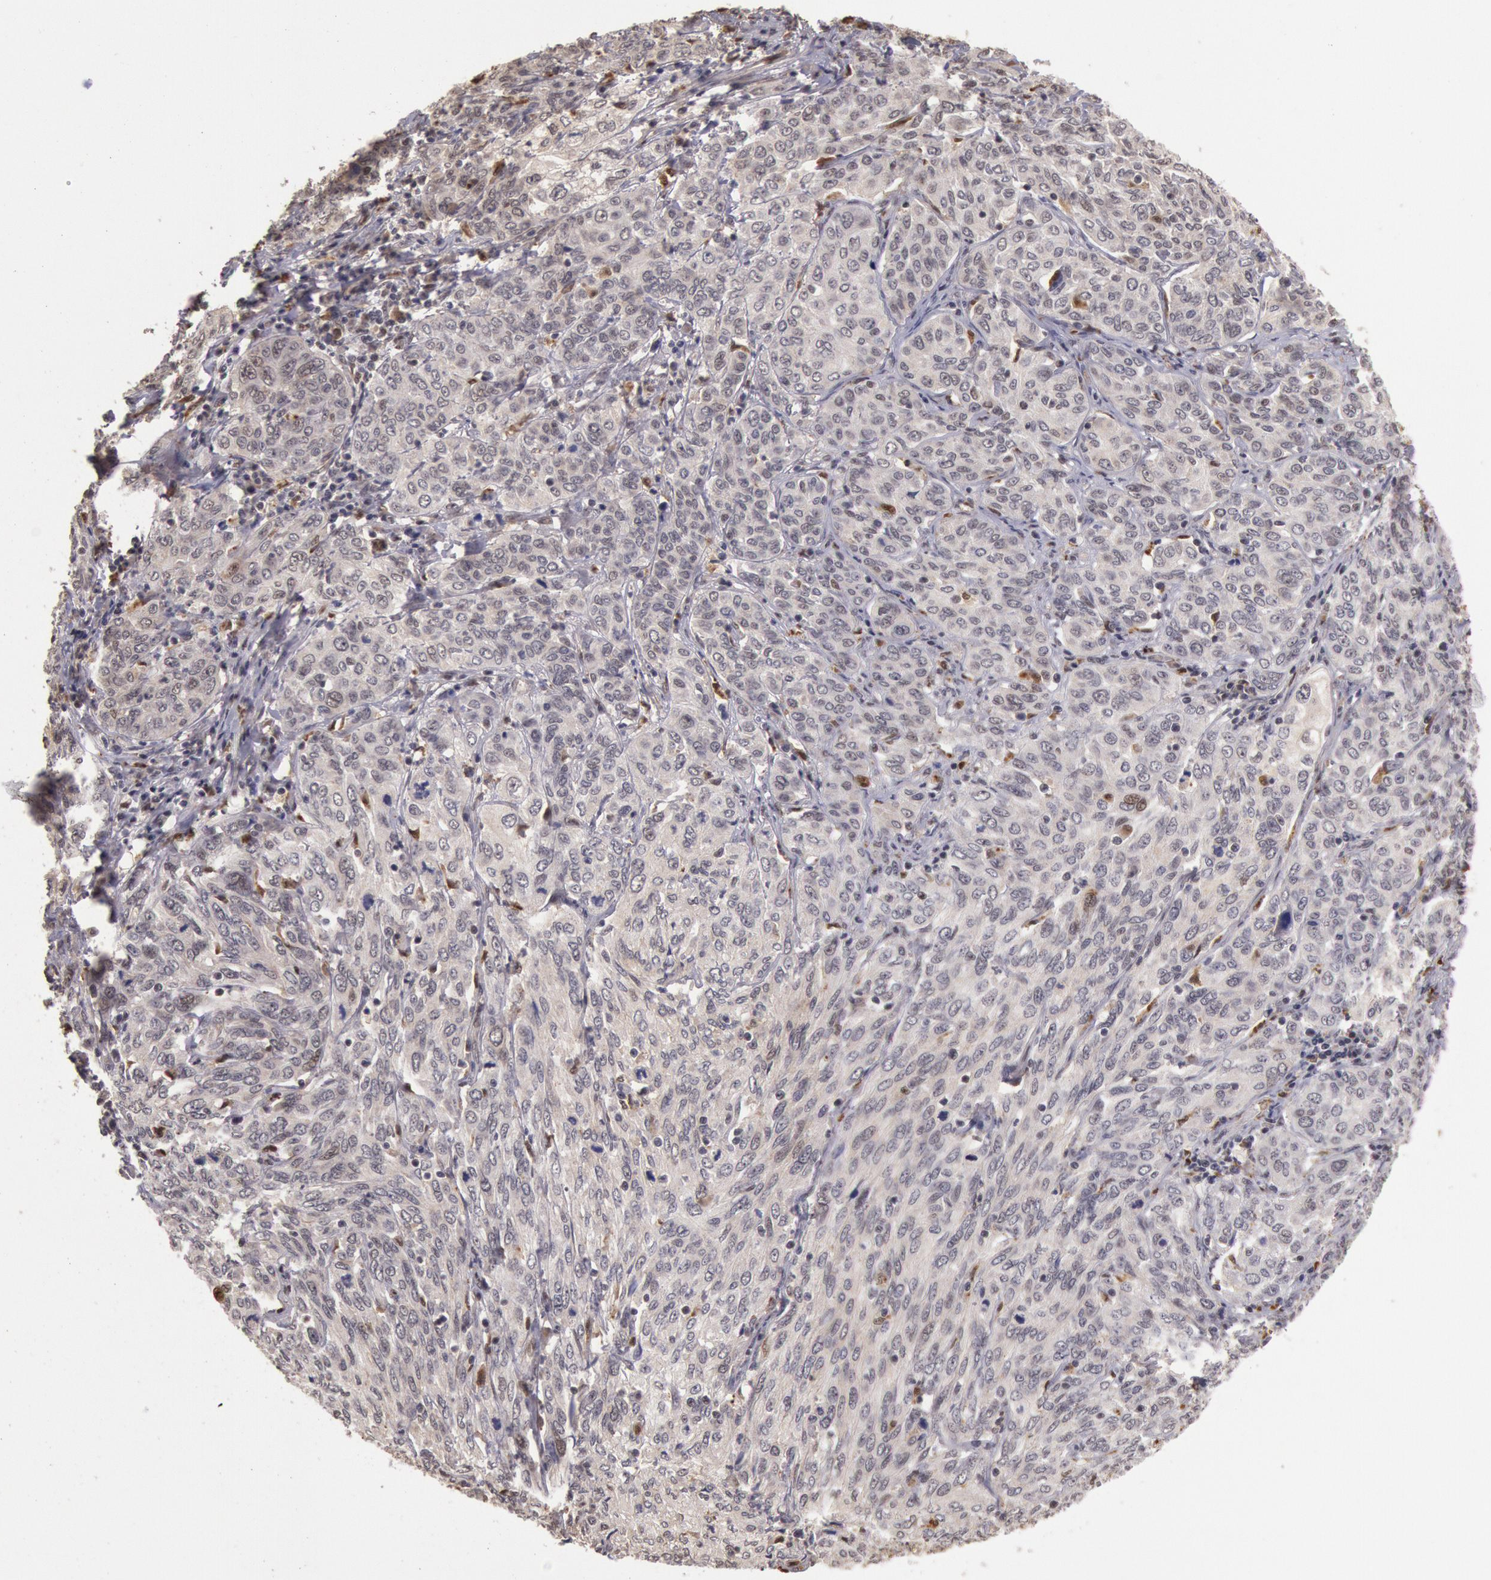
{"staining": {"intensity": "negative", "quantity": "none", "location": "none"}, "tissue": "cervical cancer", "cell_type": "Tumor cells", "image_type": "cancer", "snomed": [{"axis": "morphology", "description": "Squamous cell carcinoma, NOS"}, {"axis": "topography", "description": "Cervix"}], "caption": "This is an immunohistochemistry (IHC) histopathology image of cervical squamous cell carcinoma. There is no expression in tumor cells.", "gene": "LIG4", "patient": {"sex": "female", "age": 38}}